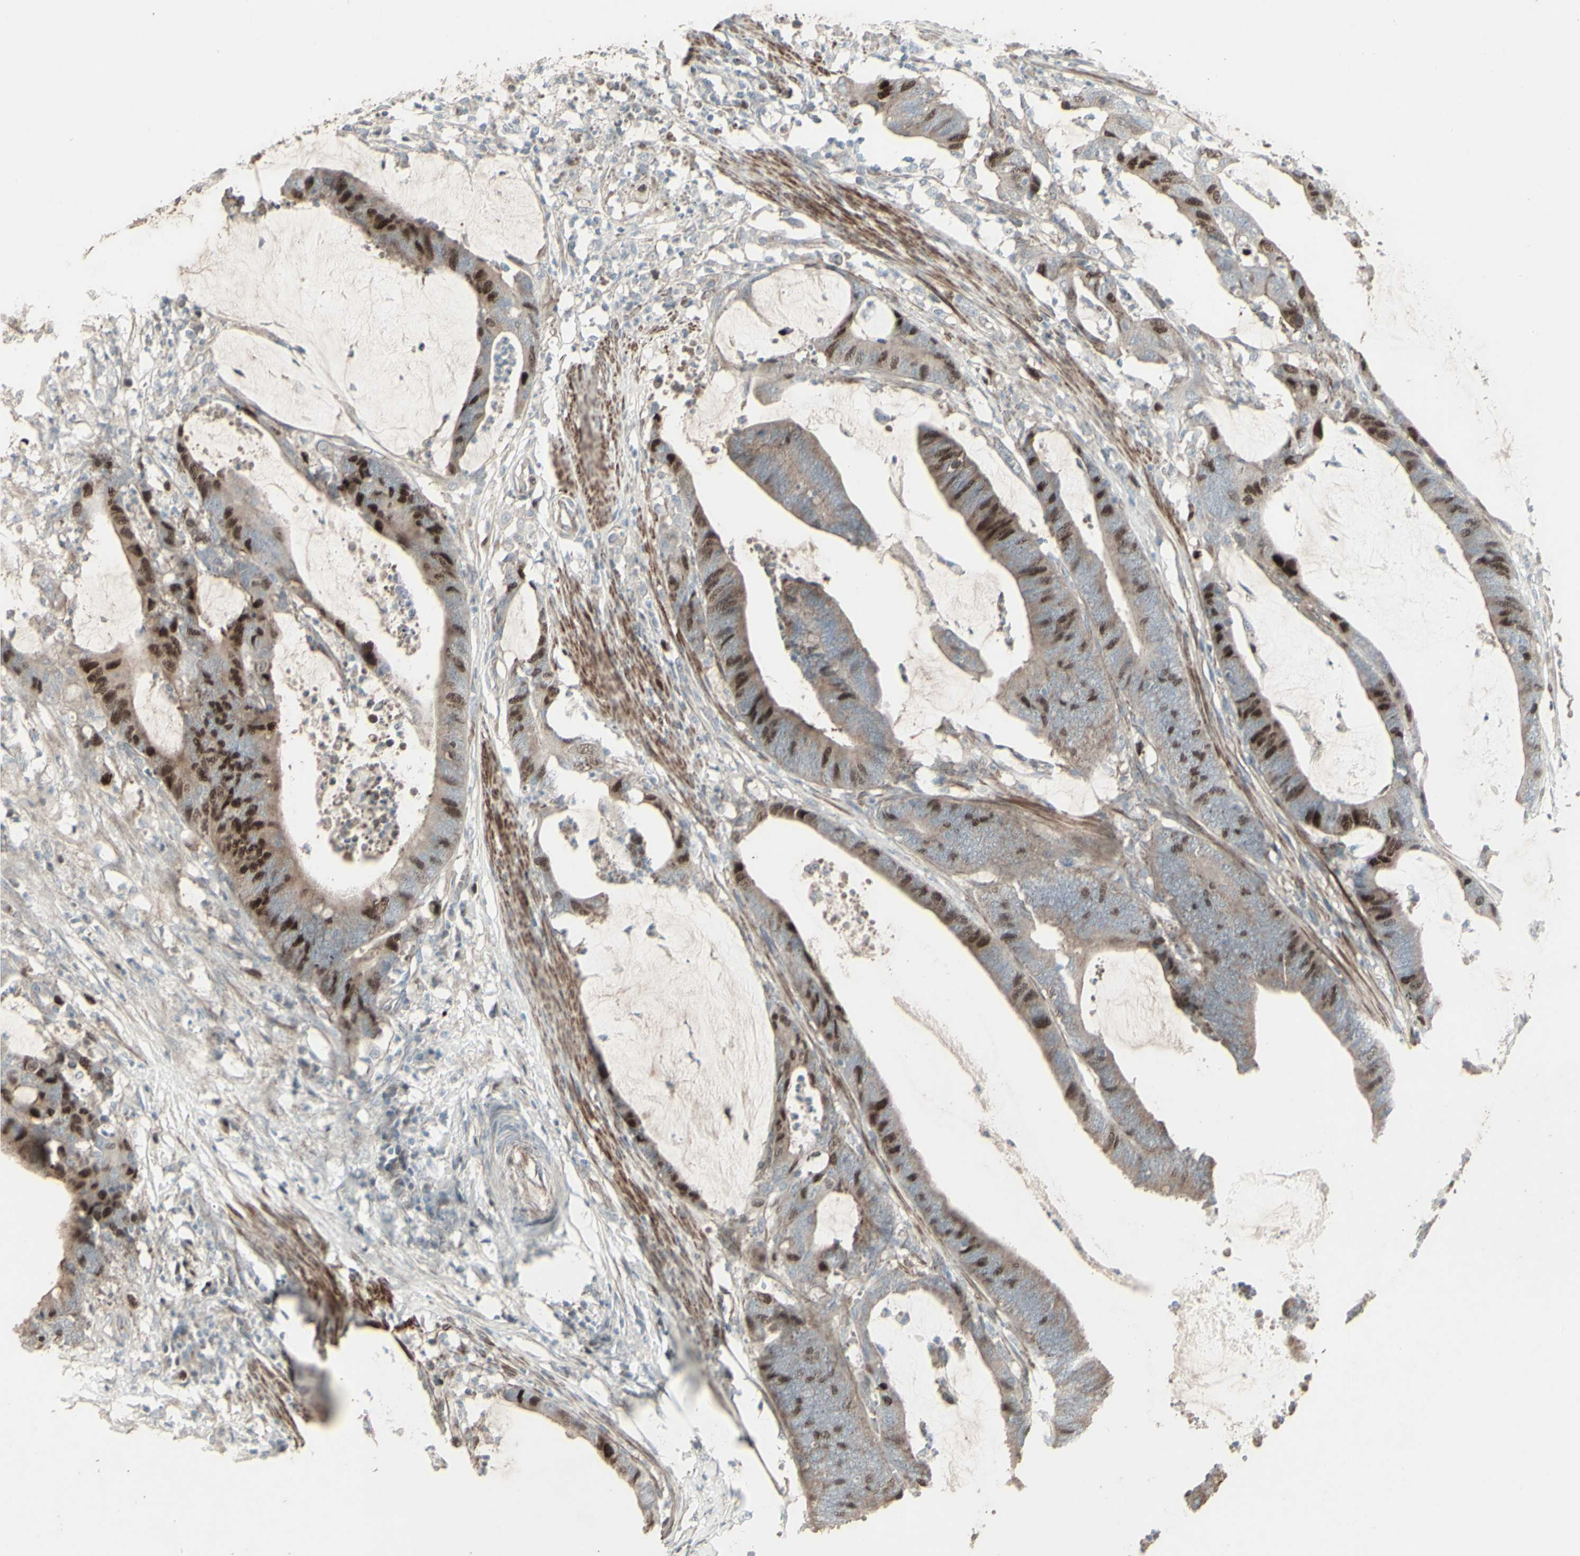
{"staining": {"intensity": "strong", "quantity": "25%-75%", "location": "nuclear"}, "tissue": "colorectal cancer", "cell_type": "Tumor cells", "image_type": "cancer", "snomed": [{"axis": "morphology", "description": "Adenocarcinoma, NOS"}, {"axis": "topography", "description": "Rectum"}], "caption": "Protein staining by immunohistochemistry reveals strong nuclear expression in about 25%-75% of tumor cells in colorectal cancer (adenocarcinoma).", "gene": "GMNN", "patient": {"sex": "female", "age": 66}}